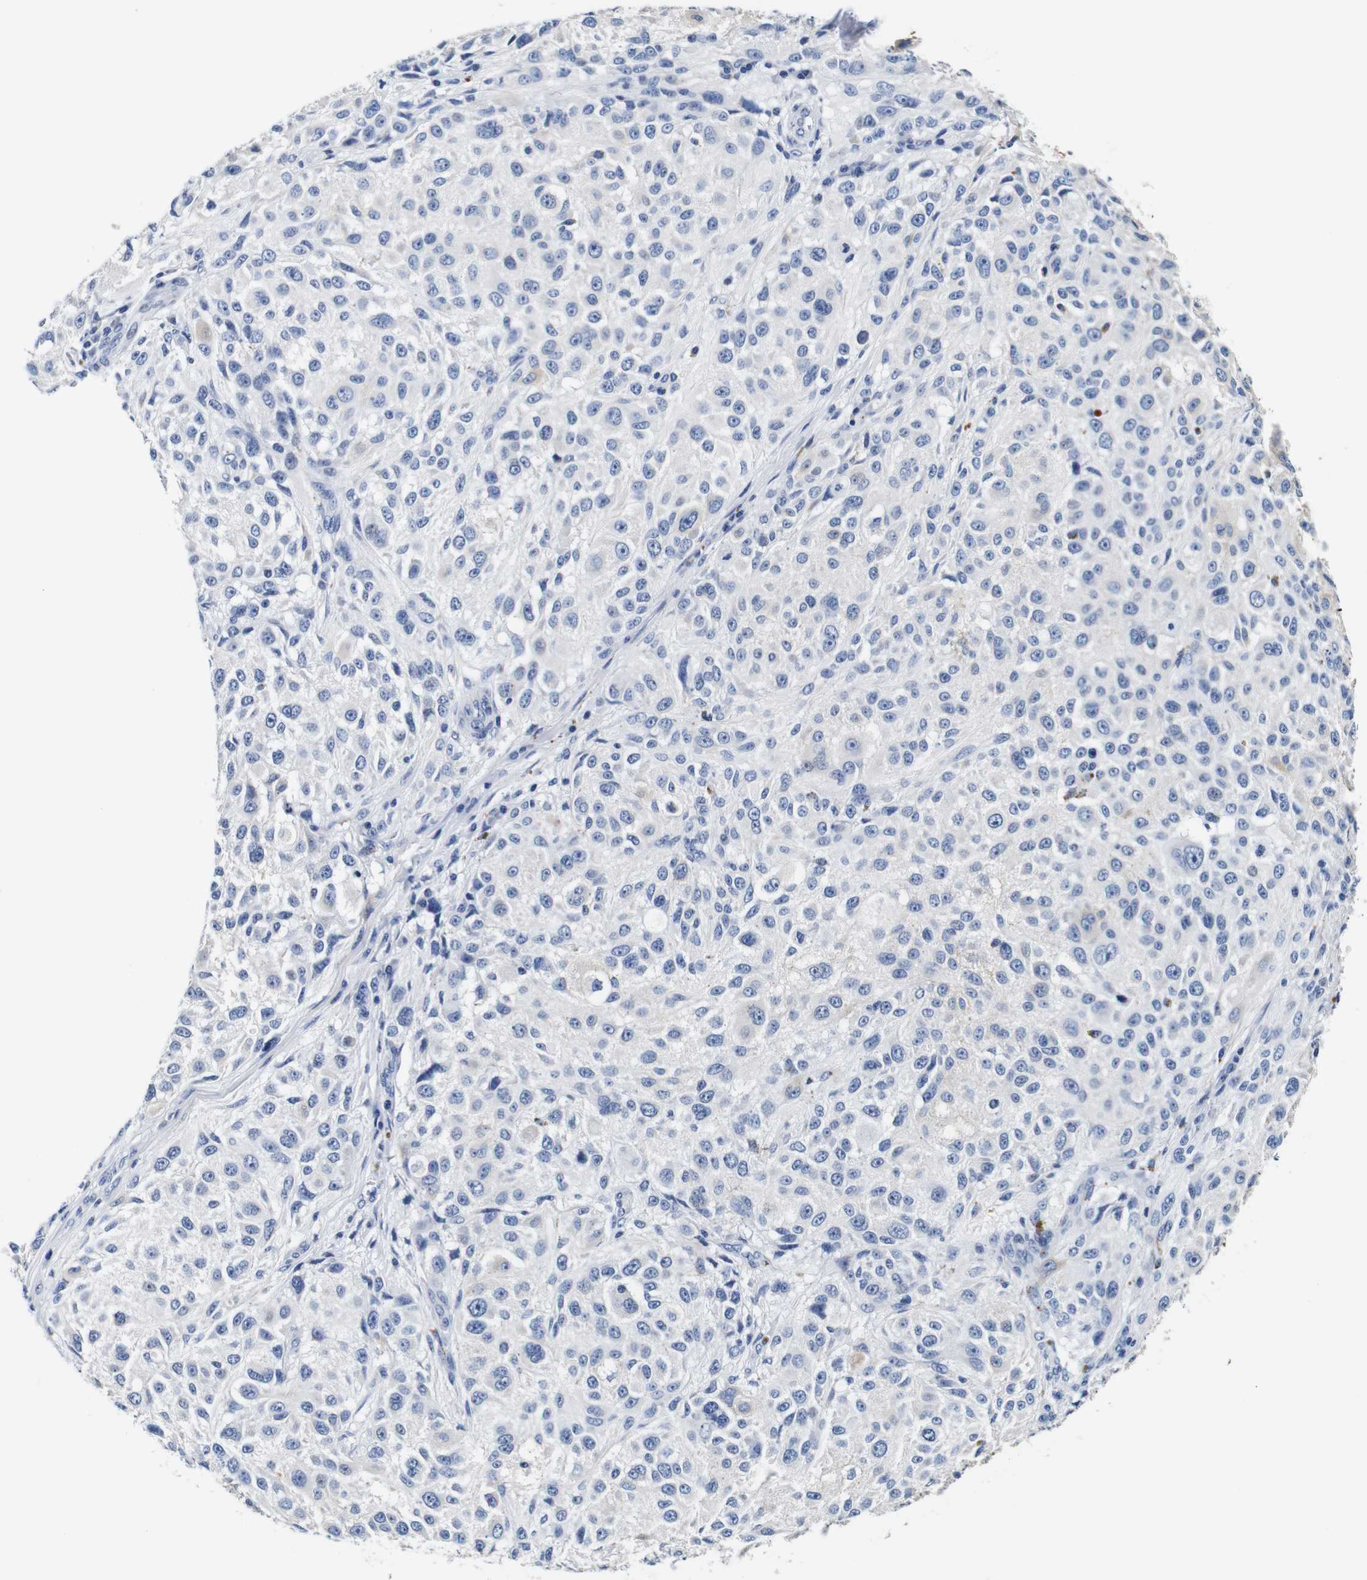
{"staining": {"intensity": "negative", "quantity": "none", "location": "none"}, "tissue": "melanoma", "cell_type": "Tumor cells", "image_type": "cancer", "snomed": [{"axis": "morphology", "description": "Necrosis, NOS"}, {"axis": "morphology", "description": "Malignant melanoma, NOS"}, {"axis": "topography", "description": "Skin"}], "caption": "An IHC histopathology image of melanoma is shown. There is no staining in tumor cells of melanoma.", "gene": "GP1BA", "patient": {"sex": "female", "age": 87}}